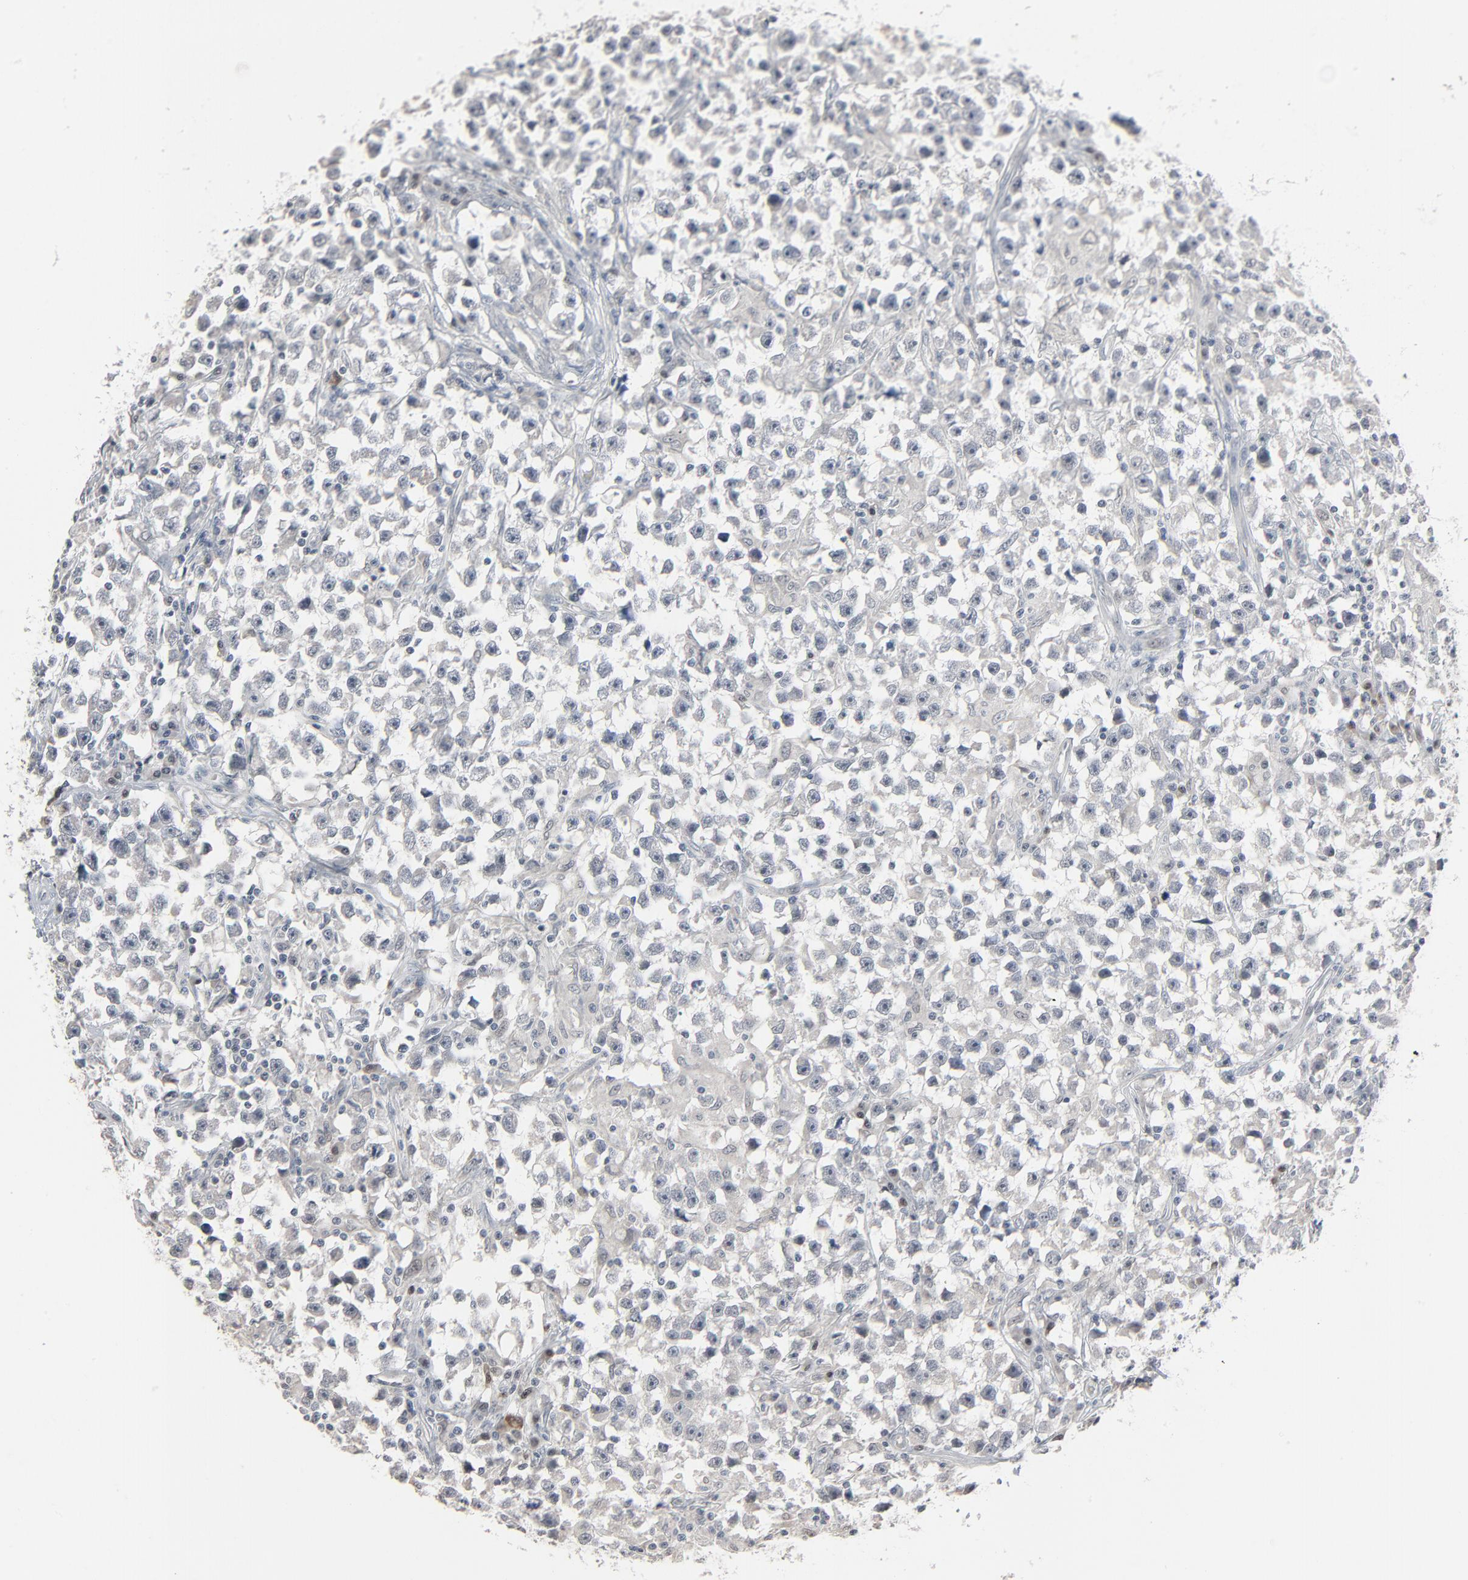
{"staining": {"intensity": "negative", "quantity": "none", "location": "none"}, "tissue": "testis cancer", "cell_type": "Tumor cells", "image_type": "cancer", "snomed": [{"axis": "morphology", "description": "Seminoma, NOS"}, {"axis": "topography", "description": "Testis"}], "caption": "Tumor cells are negative for protein expression in human seminoma (testis).", "gene": "SAGE1", "patient": {"sex": "male", "age": 33}}